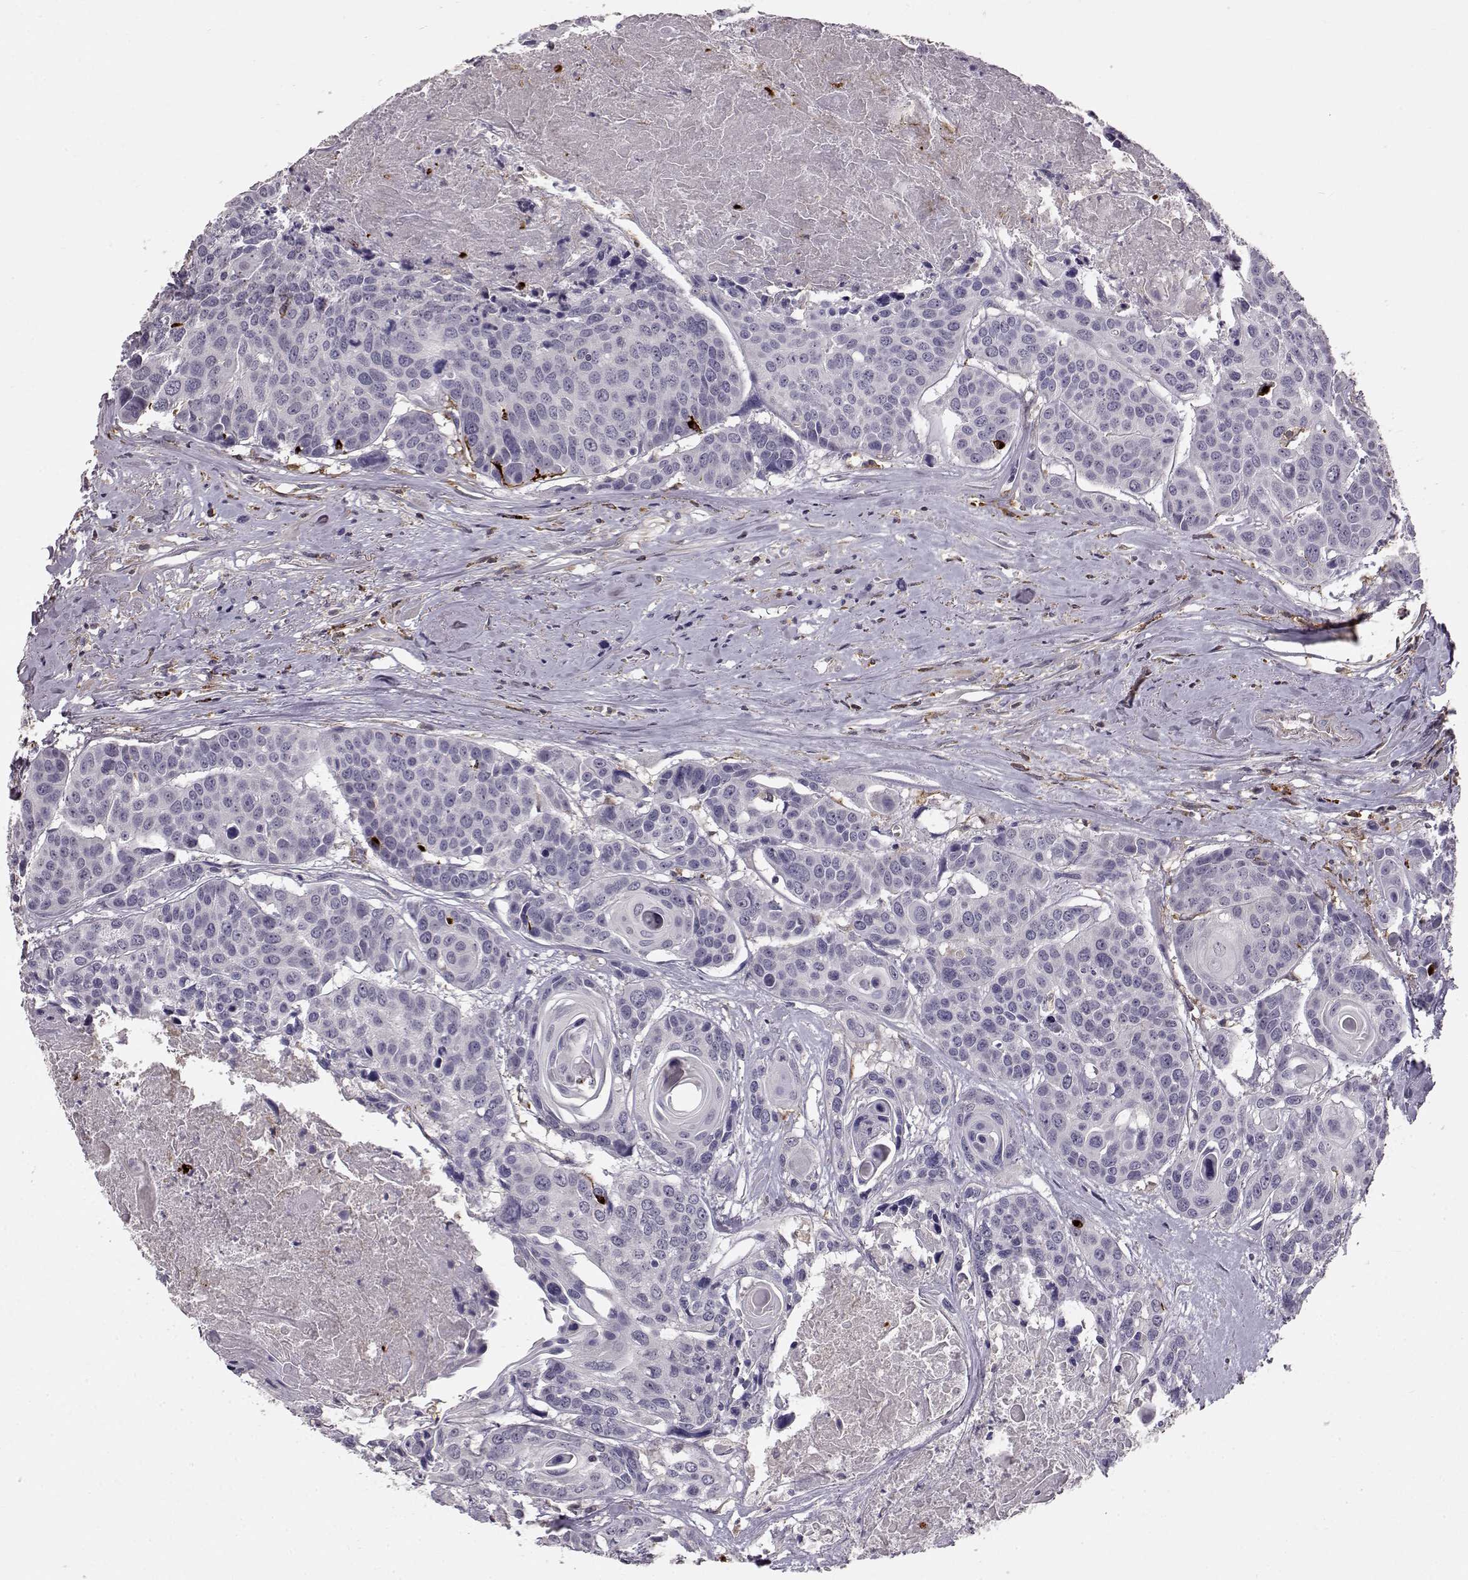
{"staining": {"intensity": "negative", "quantity": "none", "location": "none"}, "tissue": "head and neck cancer", "cell_type": "Tumor cells", "image_type": "cancer", "snomed": [{"axis": "morphology", "description": "Squamous cell carcinoma, NOS"}, {"axis": "topography", "description": "Oral tissue"}, {"axis": "topography", "description": "Head-Neck"}], "caption": "High magnification brightfield microscopy of head and neck cancer stained with DAB (3,3'-diaminobenzidine) (brown) and counterstained with hematoxylin (blue): tumor cells show no significant positivity.", "gene": "CCNF", "patient": {"sex": "male", "age": 56}}